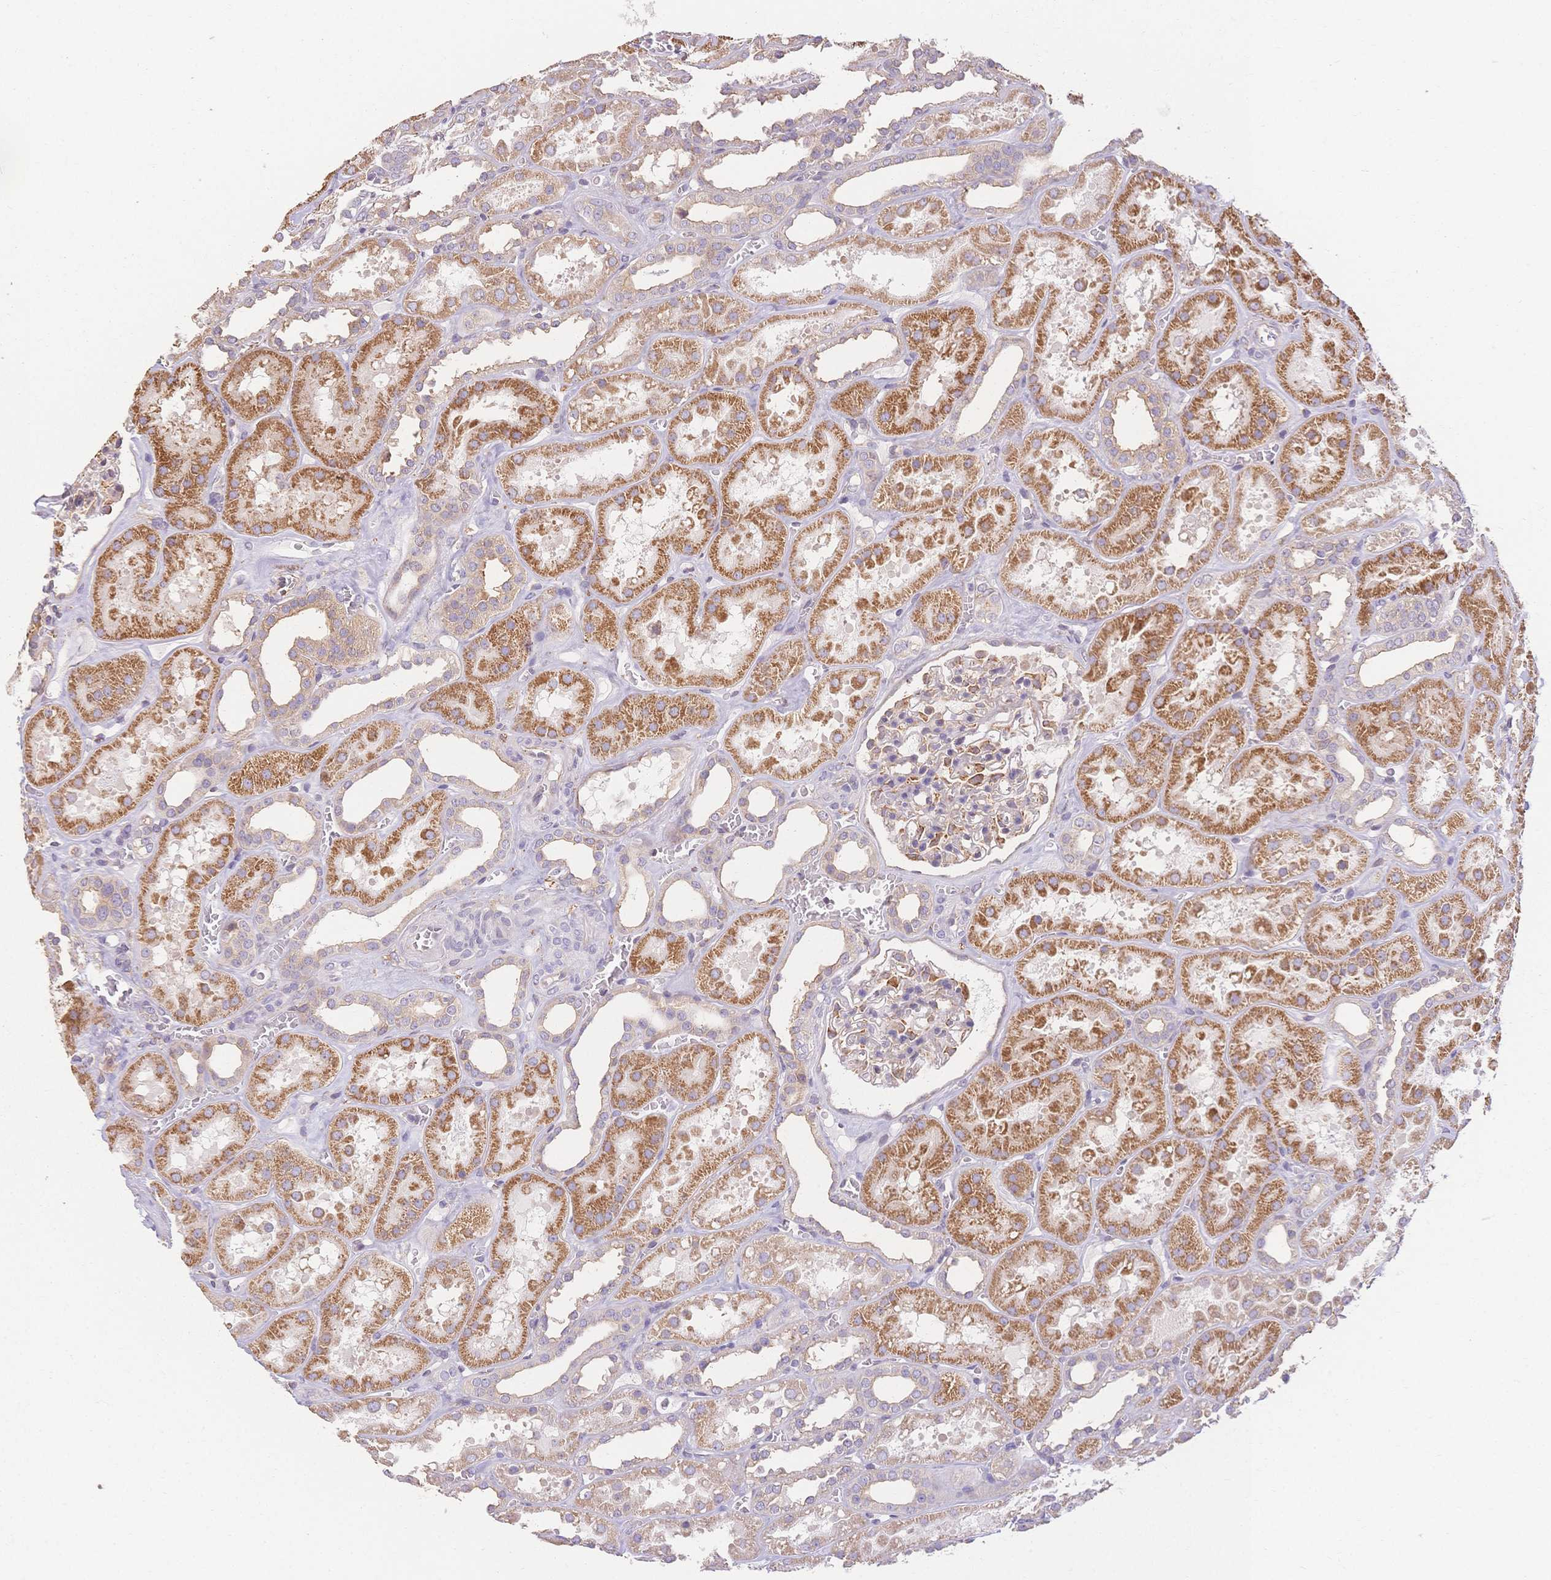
{"staining": {"intensity": "moderate", "quantity": "<25%", "location": "cytoplasmic/membranous"}, "tissue": "kidney", "cell_type": "Cells in glomeruli", "image_type": "normal", "snomed": [{"axis": "morphology", "description": "Normal tissue, NOS"}, {"axis": "topography", "description": "Kidney"}], "caption": "Immunohistochemistry (DAB) staining of unremarkable kidney displays moderate cytoplasmic/membranous protein positivity in approximately <25% of cells in glomeruli. The protein is shown in brown color, while the nuclei are stained blue.", "gene": "HS3ST5", "patient": {"sex": "female", "age": 41}}